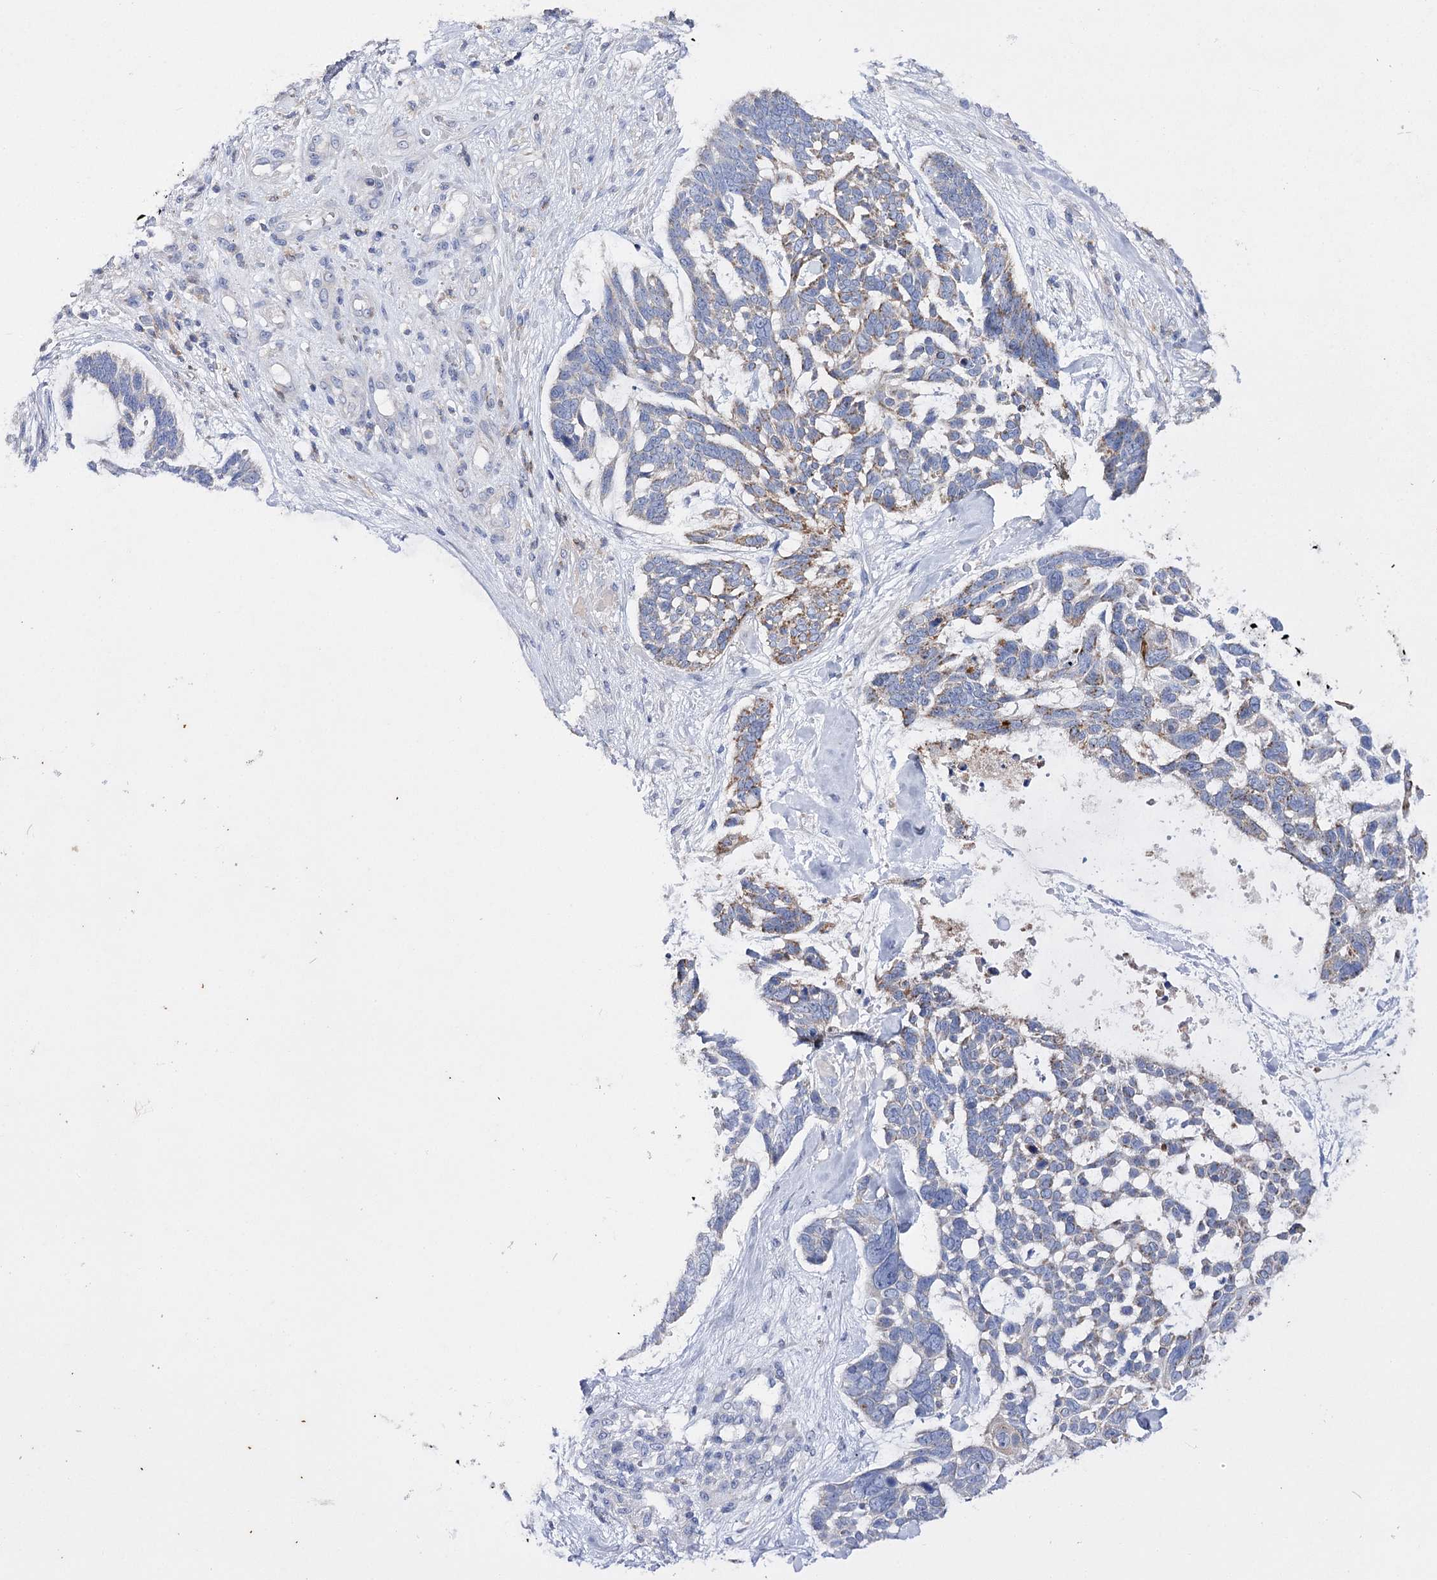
{"staining": {"intensity": "moderate", "quantity": "<25%", "location": "cytoplasmic/membranous"}, "tissue": "skin cancer", "cell_type": "Tumor cells", "image_type": "cancer", "snomed": [{"axis": "morphology", "description": "Basal cell carcinoma"}, {"axis": "topography", "description": "Skin"}], "caption": "A brown stain labels moderate cytoplasmic/membranous expression of a protein in skin cancer (basal cell carcinoma) tumor cells. (brown staining indicates protein expression, while blue staining denotes nuclei).", "gene": "COX15", "patient": {"sex": "male", "age": 88}}